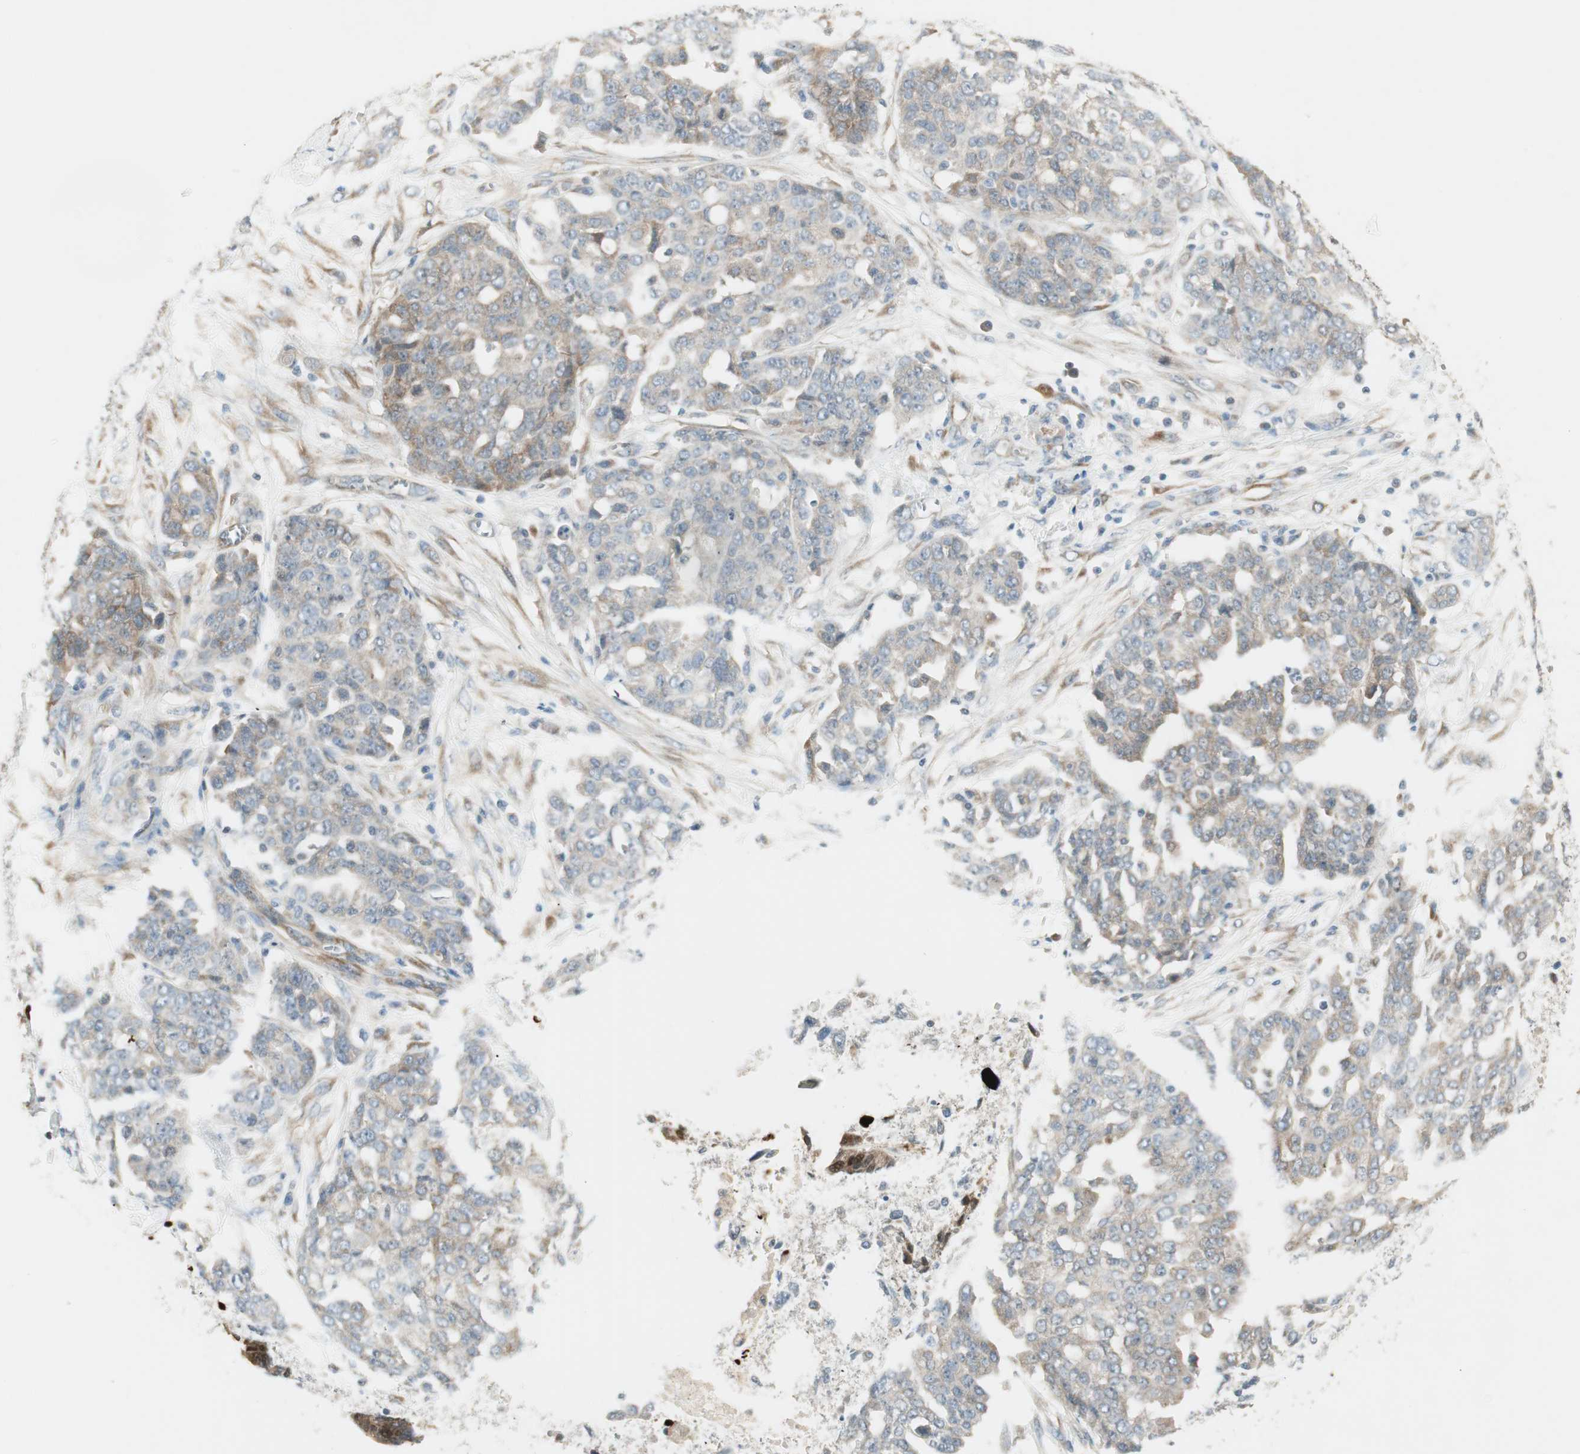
{"staining": {"intensity": "weak", "quantity": "<25%", "location": "cytoplasmic/membranous"}, "tissue": "ovarian cancer", "cell_type": "Tumor cells", "image_type": "cancer", "snomed": [{"axis": "morphology", "description": "Cystadenocarcinoma, serous, NOS"}, {"axis": "topography", "description": "Soft tissue"}, {"axis": "topography", "description": "Ovary"}], "caption": "Immunohistochemical staining of ovarian serous cystadenocarcinoma shows no significant positivity in tumor cells.", "gene": "STON1-GTF2A1L", "patient": {"sex": "female", "age": 57}}